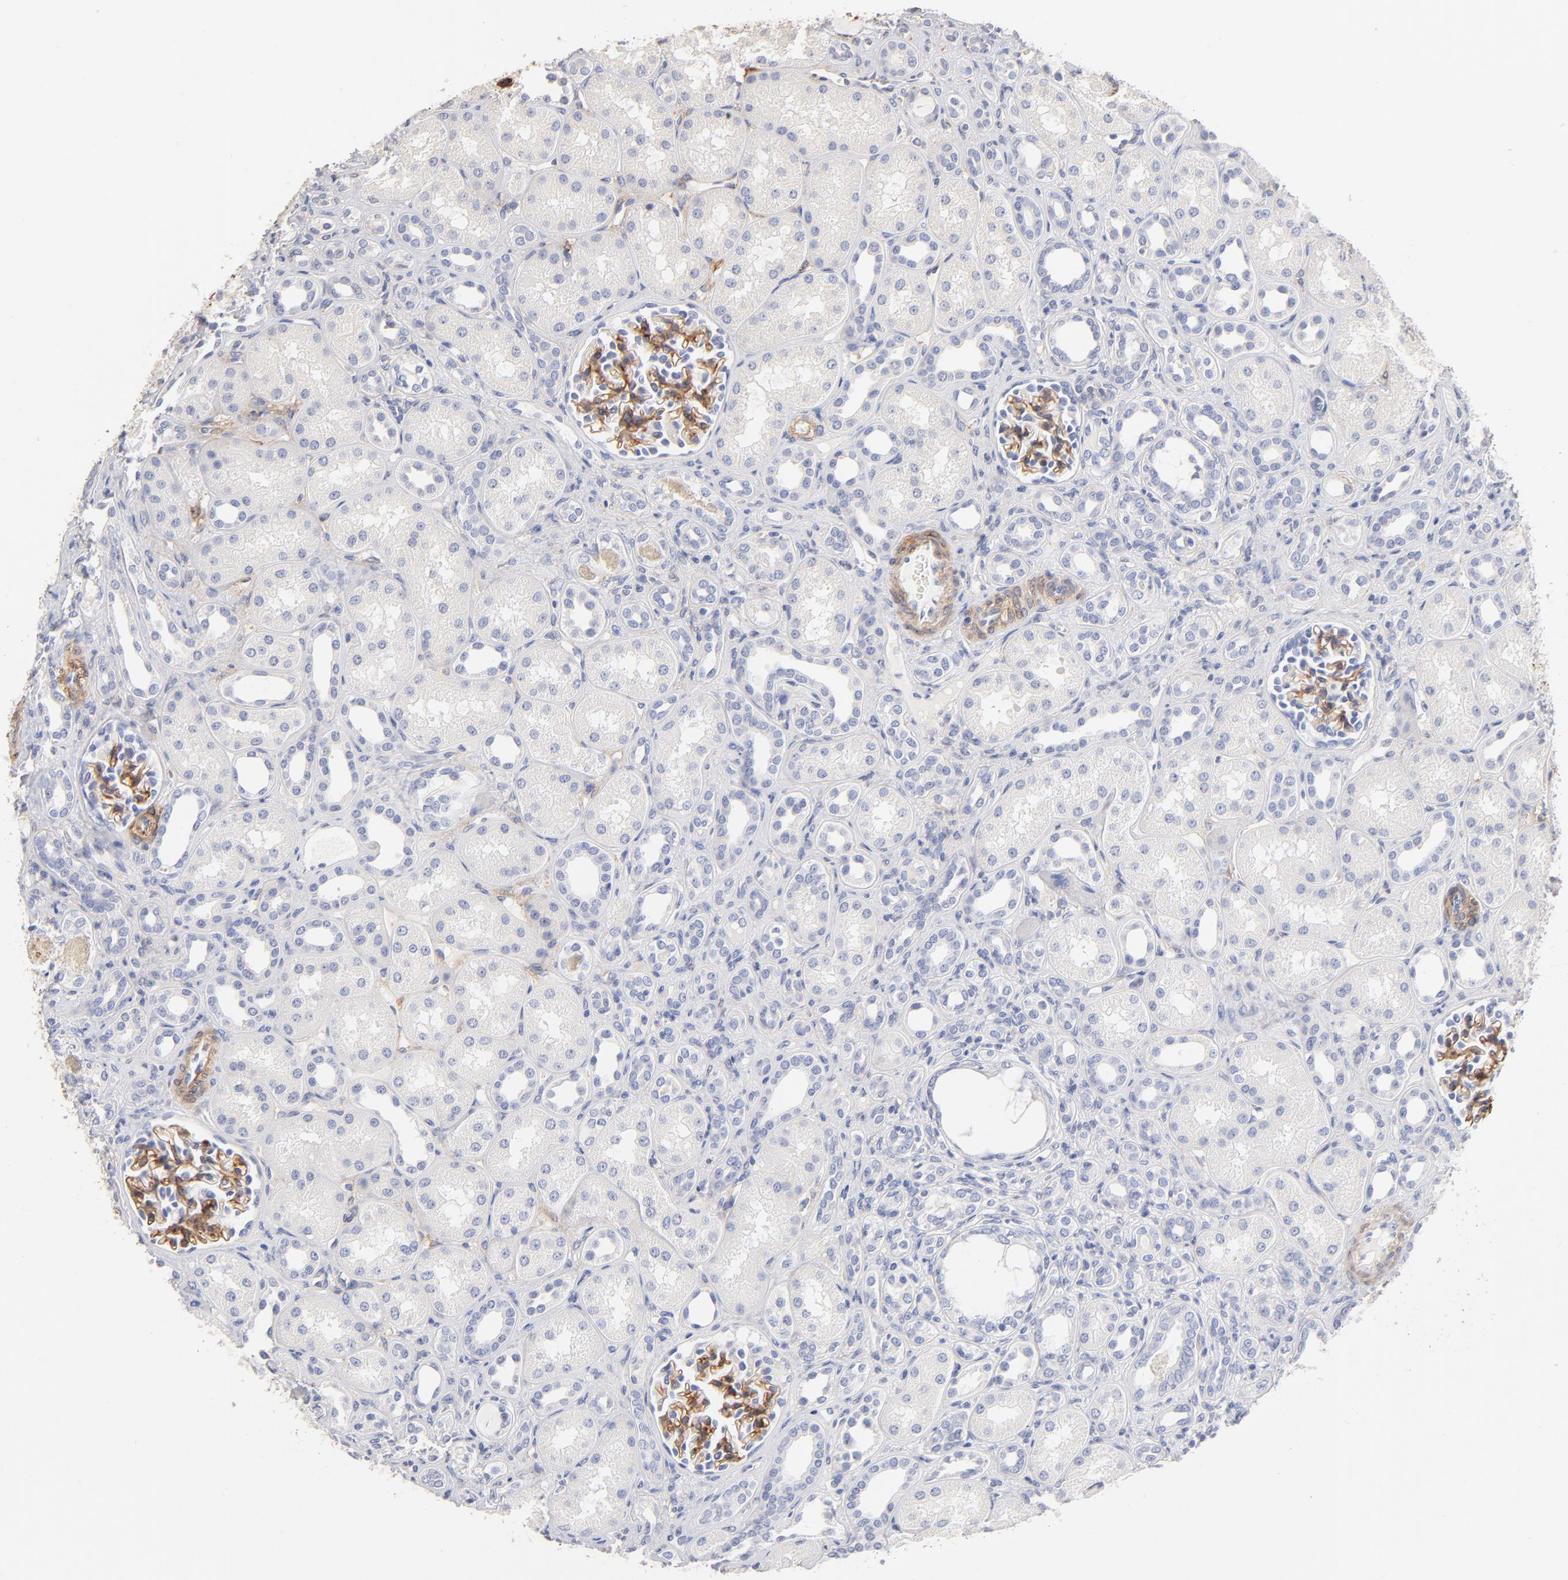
{"staining": {"intensity": "strong", "quantity": ">75%", "location": "cytoplasmic/membranous"}, "tissue": "kidney", "cell_type": "Cells in glomeruli", "image_type": "normal", "snomed": [{"axis": "morphology", "description": "Normal tissue, NOS"}, {"axis": "topography", "description": "Kidney"}], "caption": "The immunohistochemical stain highlights strong cytoplasmic/membranous staining in cells in glomeruli of unremarkable kidney. (brown staining indicates protein expression, while blue staining denotes nuclei).", "gene": "ITGA8", "patient": {"sex": "male", "age": 7}}